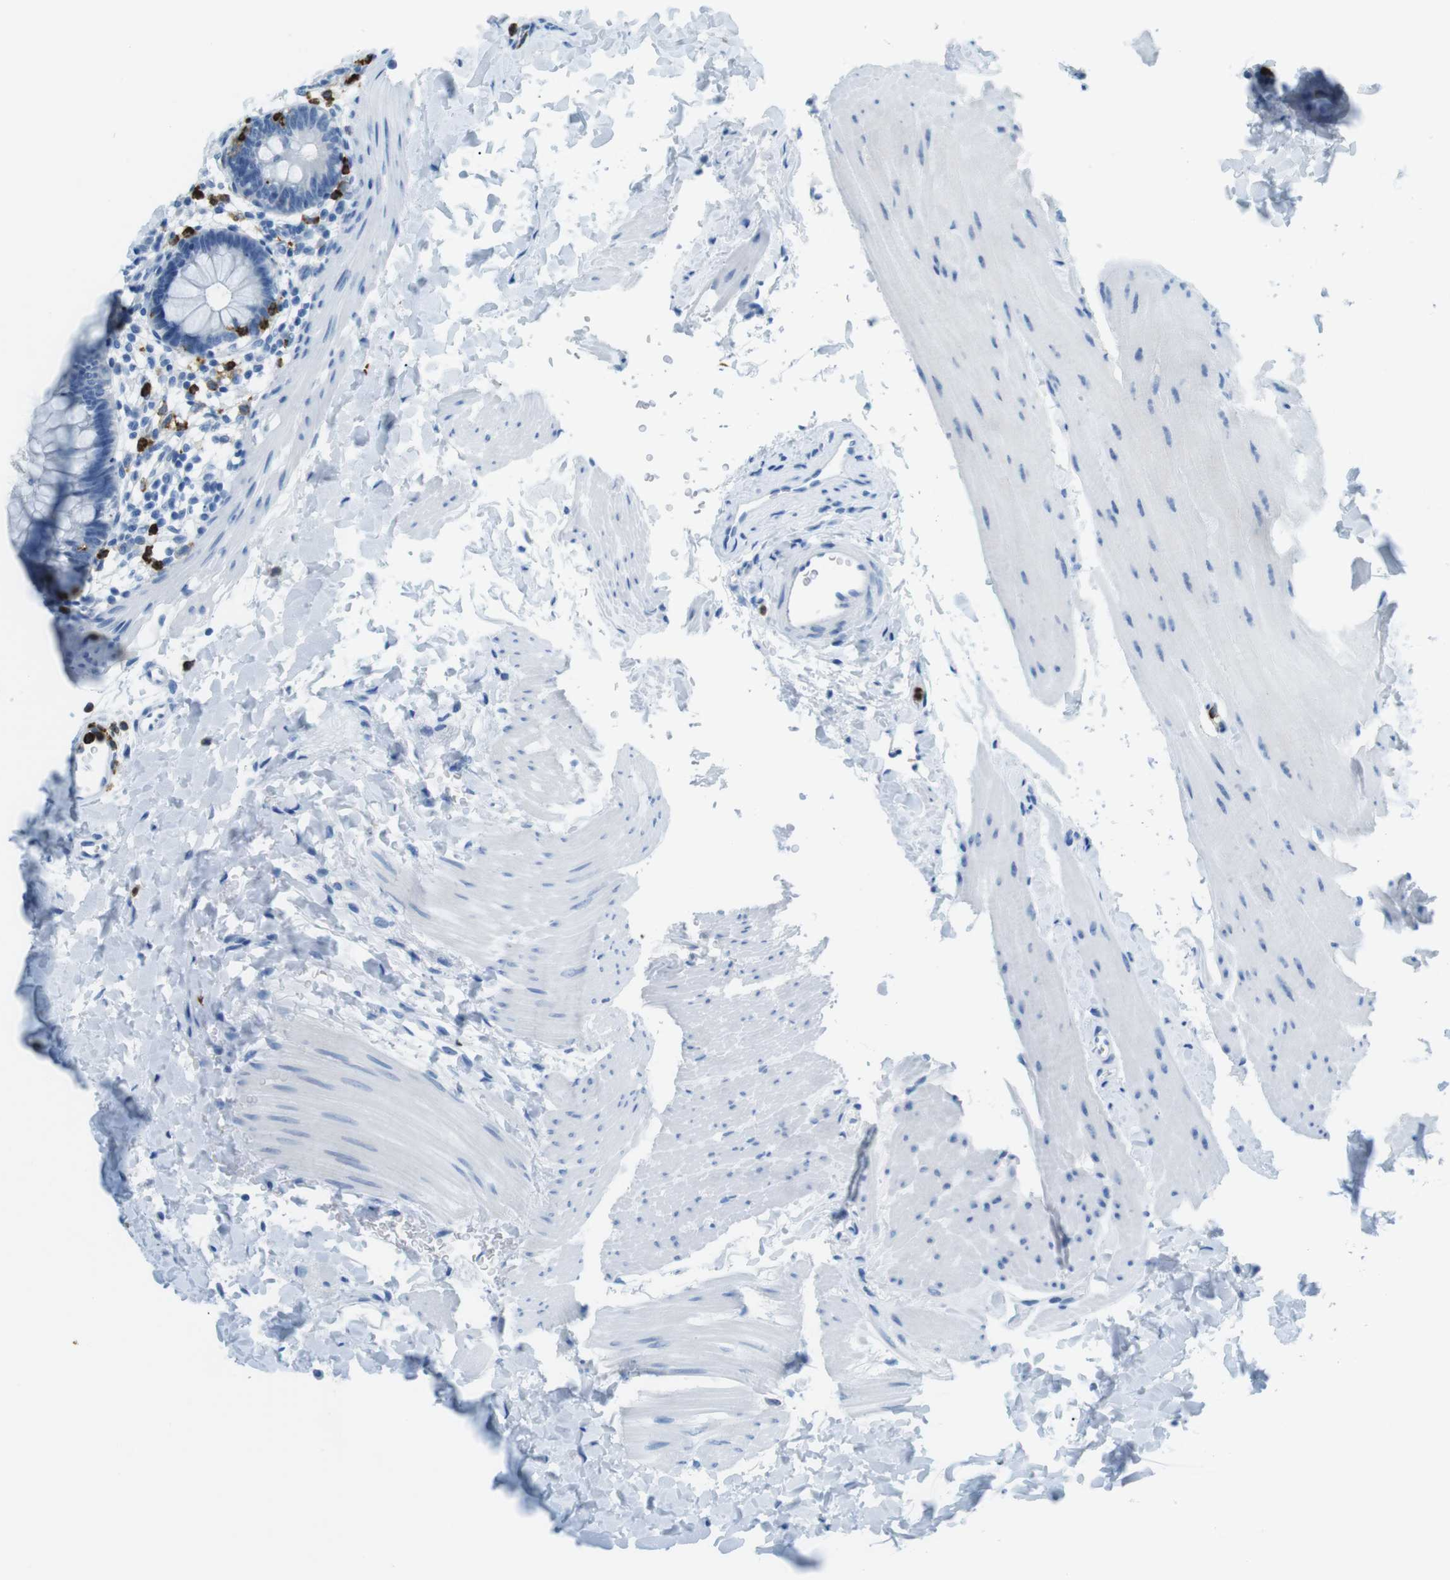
{"staining": {"intensity": "negative", "quantity": "none", "location": "none"}, "tissue": "rectum", "cell_type": "Glandular cells", "image_type": "normal", "snomed": [{"axis": "morphology", "description": "Normal tissue, NOS"}, {"axis": "topography", "description": "Rectum"}], "caption": "Immunohistochemical staining of benign human rectum reveals no significant expression in glandular cells.", "gene": "MCEMP1", "patient": {"sex": "female", "age": 24}}